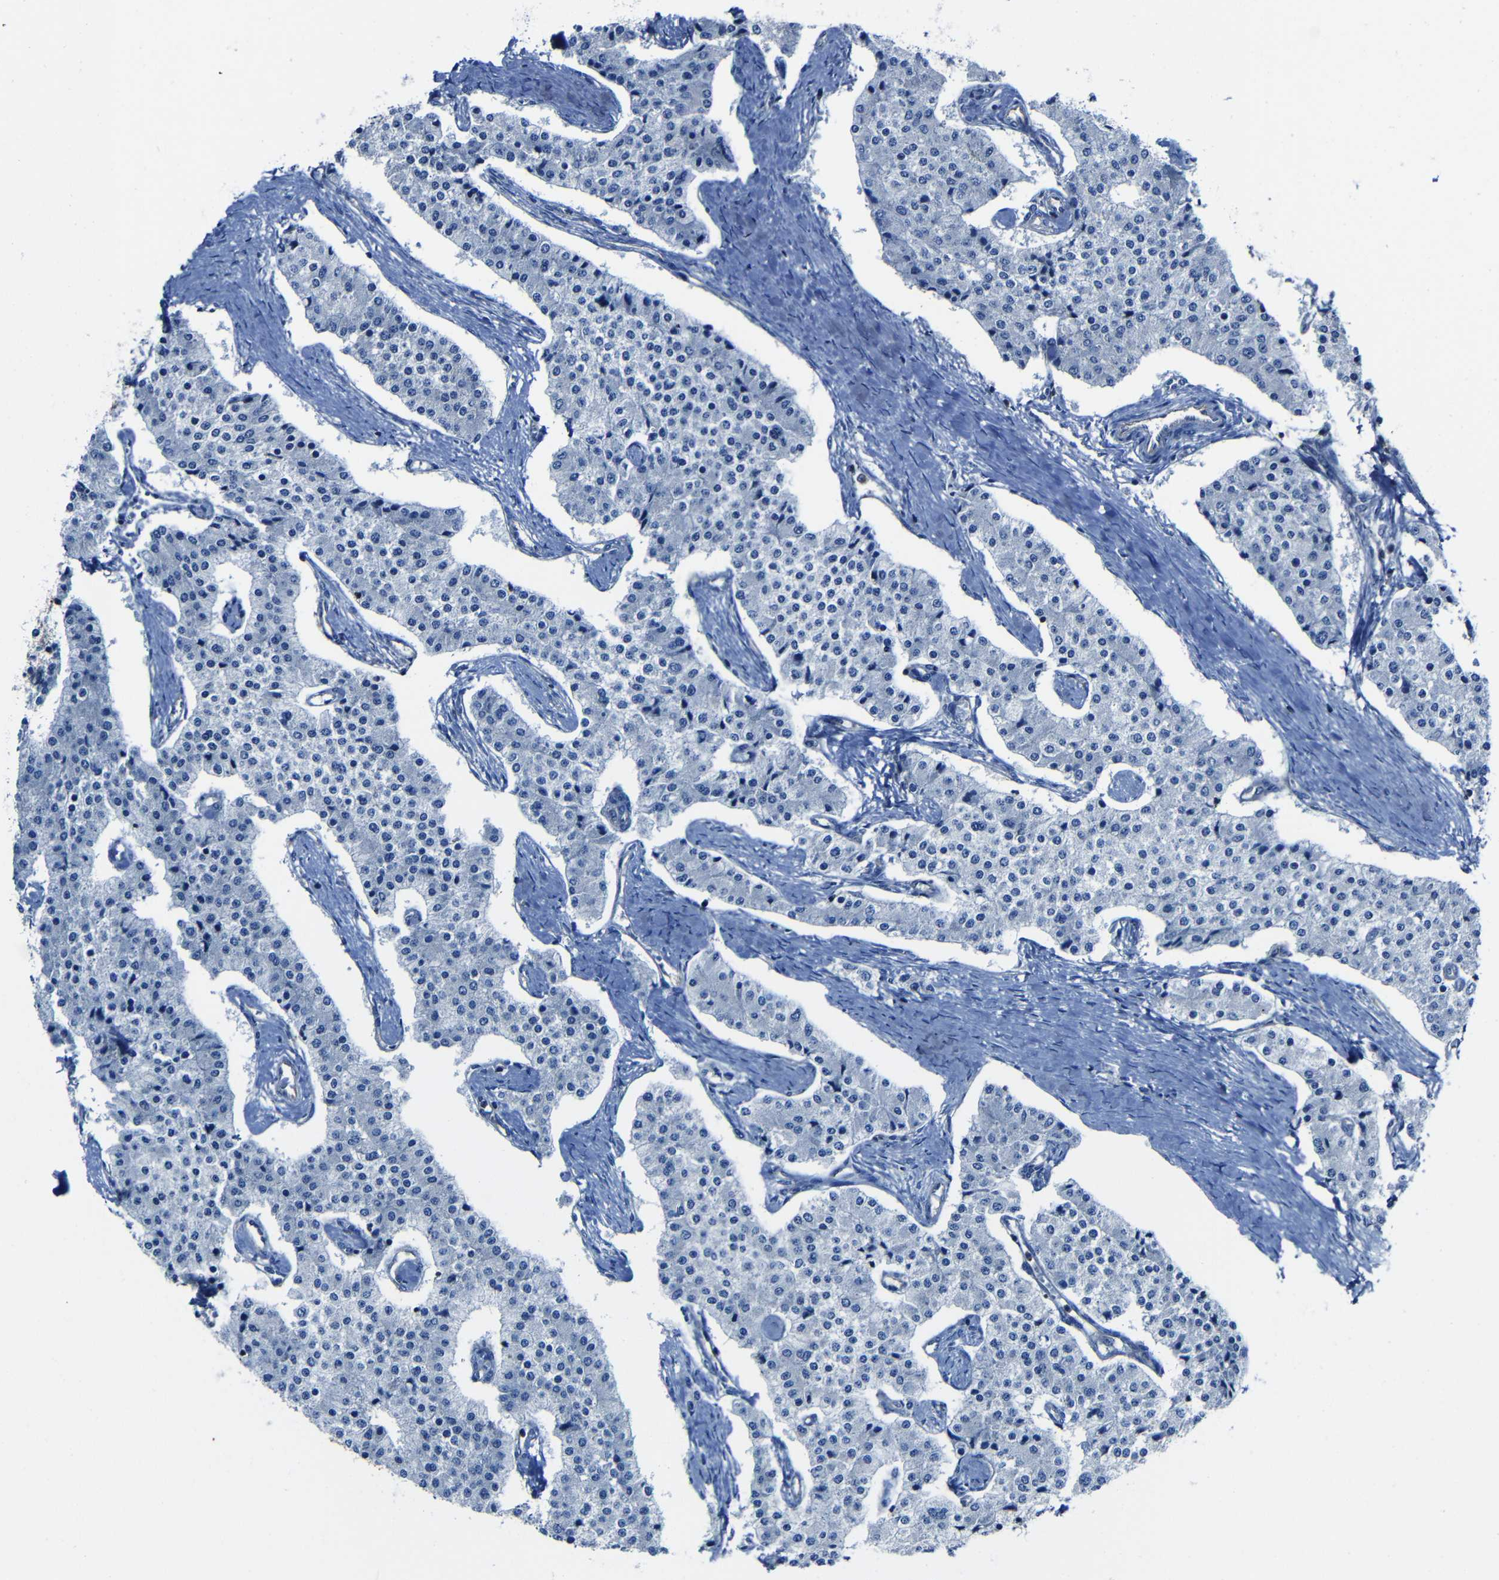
{"staining": {"intensity": "negative", "quantity": "none", "location": "none"}, "tissue": "carcinoid", "cell_type": "Tumor cells", "image_type": "cancer", "snomed": [{"axis": "morphology", "description": "Carcinoid, malignant, NOS"}, {"axis": "topography", "description": "Colon"}], "caption": "An image of carcinoid stained for a protein shows no brown staining in tumor cells.", "gene": "ARHGEF1", "patient": {"sex": "female", "age": 52}}